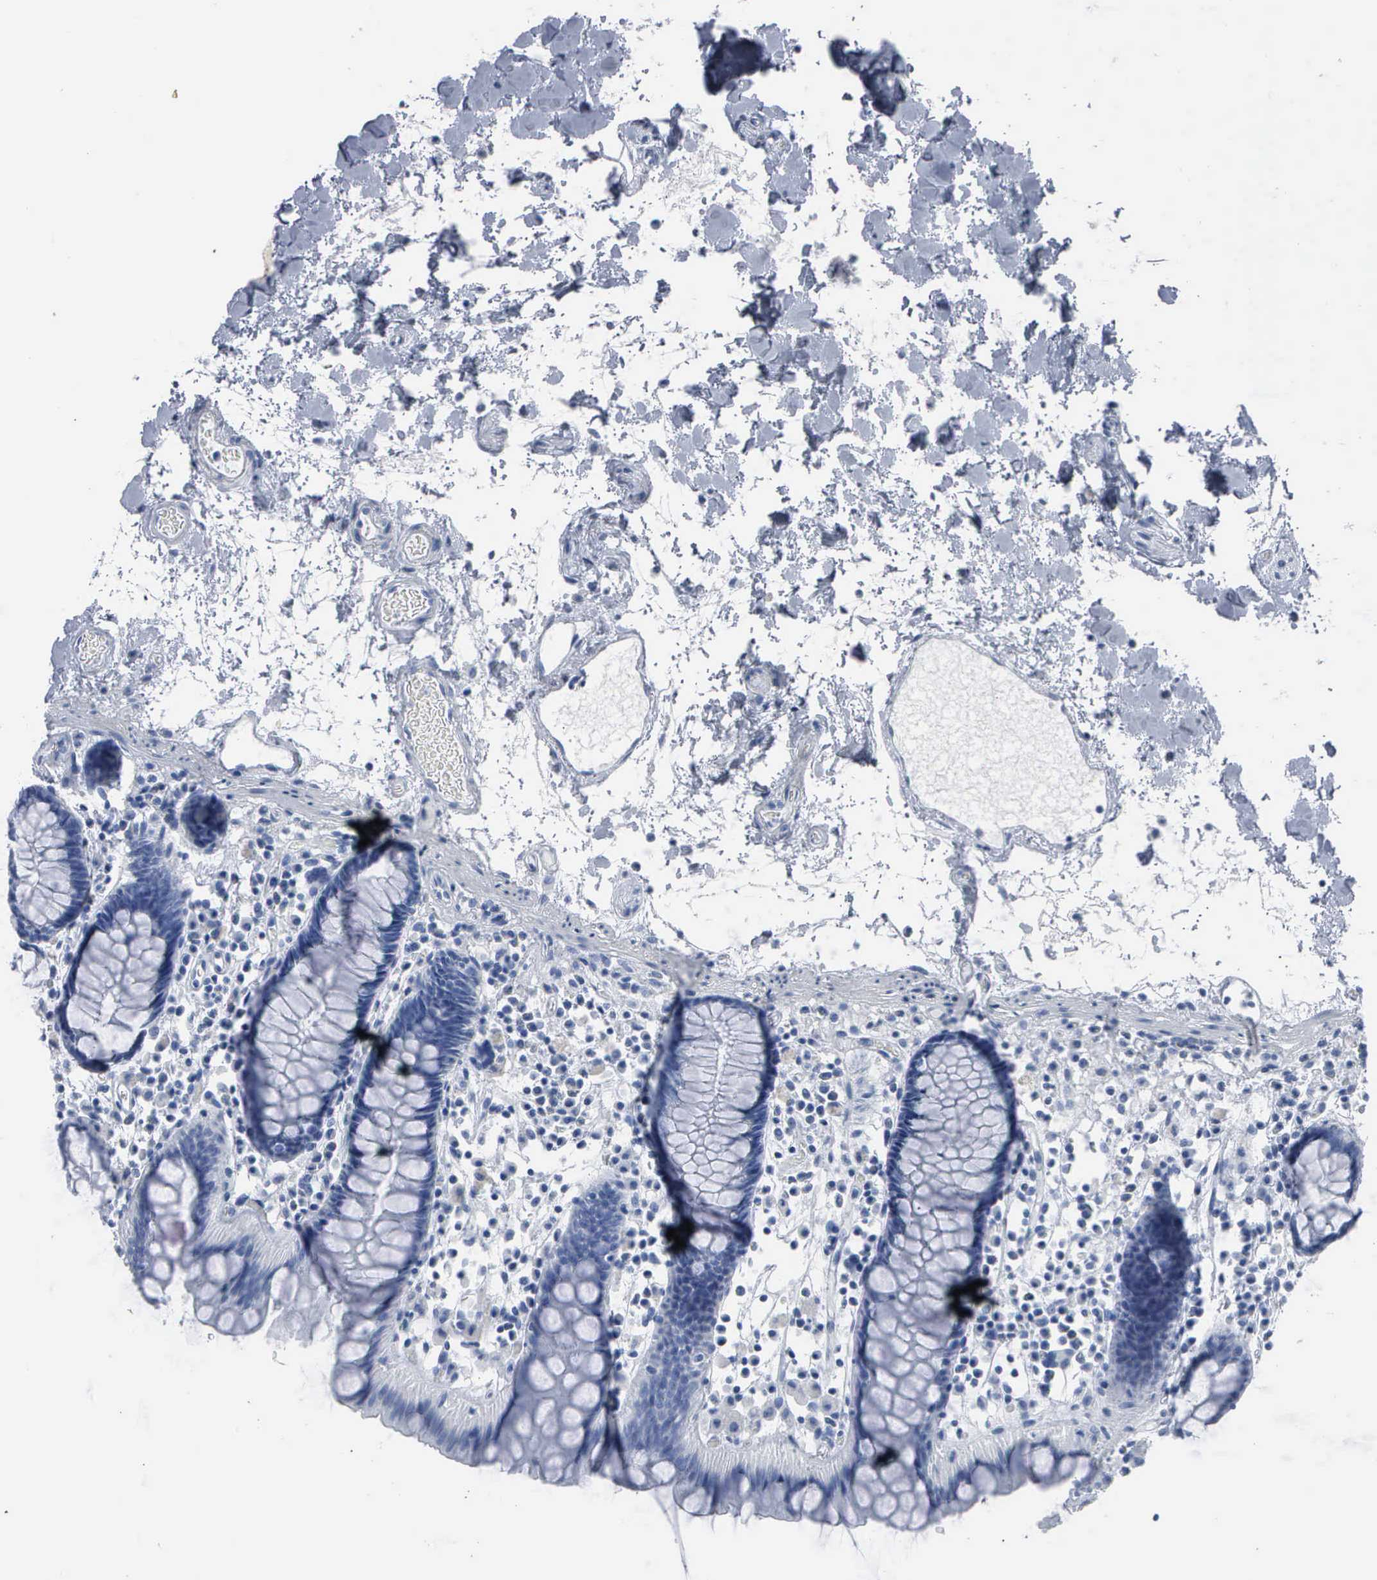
{"staining": {"intensity": "negative", "quantity": "none", "location": "none"}, "tissue": "colon", "cell_type": "Endothelial cells", "image_type": "normal", "snomed": [{"axis": "morphology", "description": "Normal tissue, NOS"}, {"axis": "topography", "description": "Colon"}], "caption": "This is a image of immunohistochemistry (IHC) staining of unremarkable colon, which shows no expression in endothelial cells.", "gene": "DMD", "patient": {"sex": "female", "age": 78}}